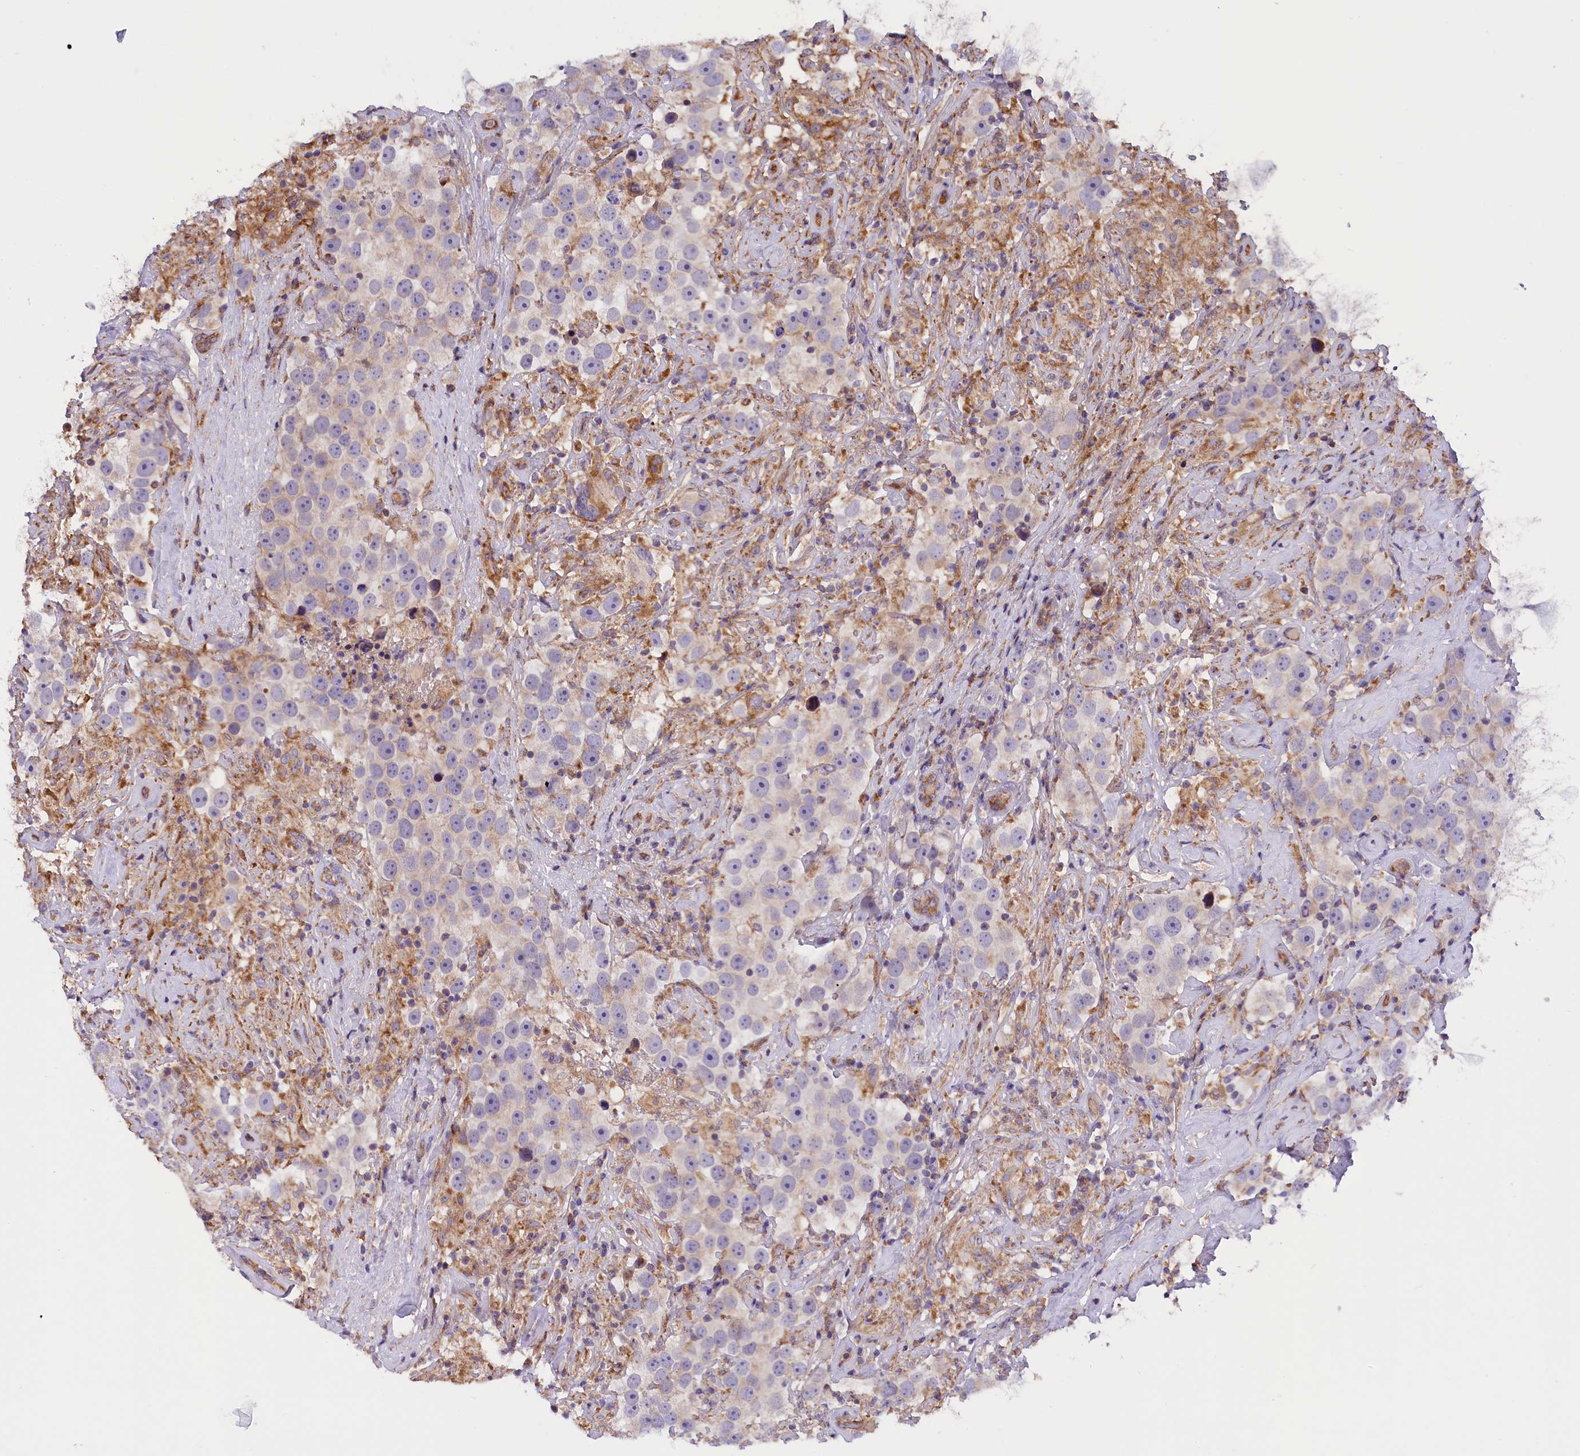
{"staining": {"intensity": "negative", "quantity": "none", "location": "none"}, "tissue": "testis cancer", "cell_type": "Tumor cells", "image_type": "cancer", "snomed": [{"axis": "morphology", "description": "Seminoma, NOS"}, {"axis": "topography", "description": "Testis"}], "caption": "Immunohistochemical staining of testis cancer (seminoma) reveals no significant staining in tumor cells.", "gene": "DNAJB9", "patient": {"sex": "male", "age": 49}}